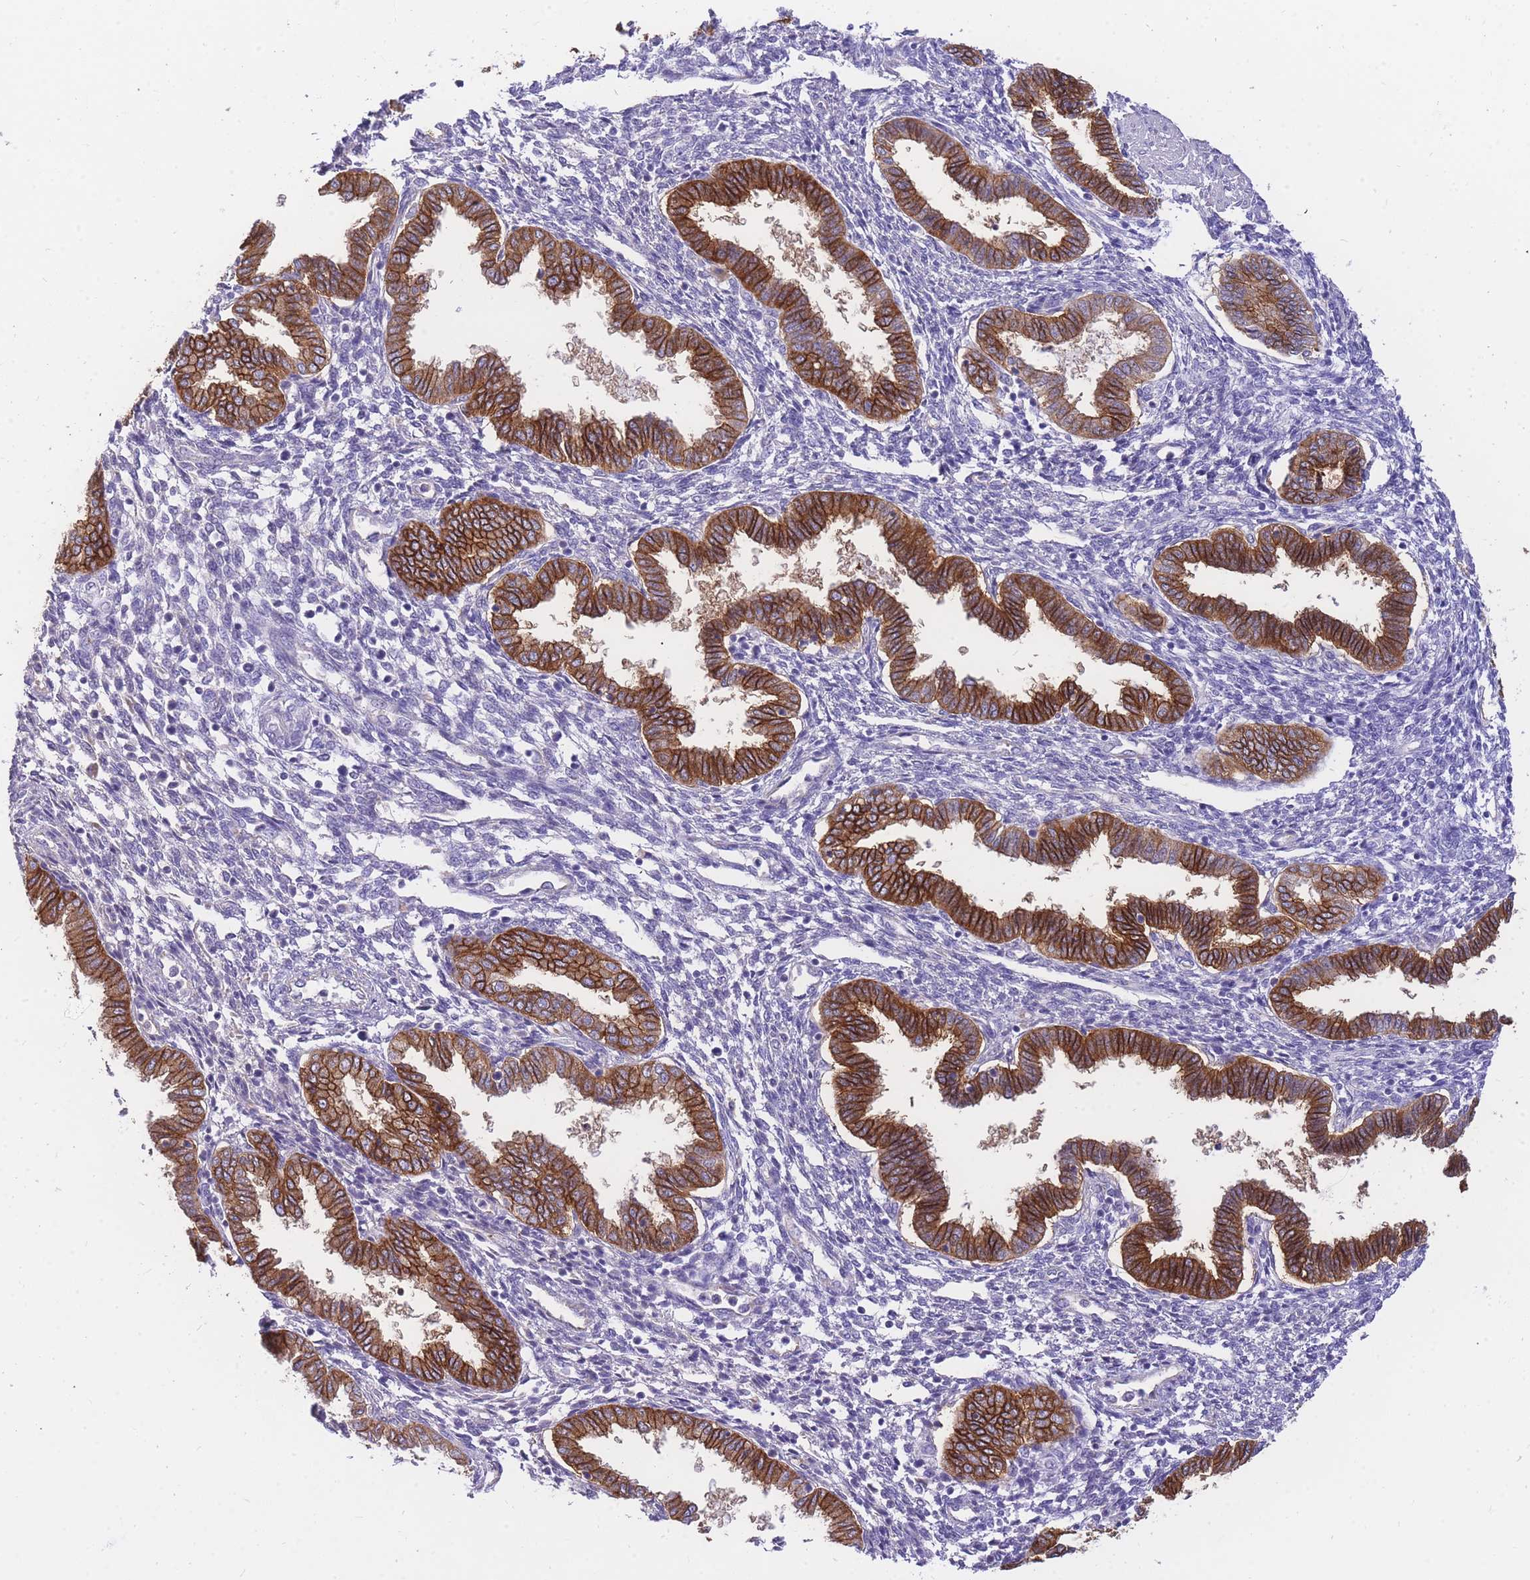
{"staining": {"intensity": "negative", "quantity": "none", "location": "none"}, "tissue": "endometrium", "cell_type": "Cells in endometrial stroma", "image_type": "normal", "snomed": [{"axis": "morphology", "description": "Normal tissue, NOS"}, {"axis": "topography", "description": "Endometrium"}], "caption": "Micrograph shows no significant protein staining in cells in endometrial stroma of benign endometrium. (DAB IHC, high magnification).", "gene": "C2orf88", "patient": {"sex": "female", "age": 33}}